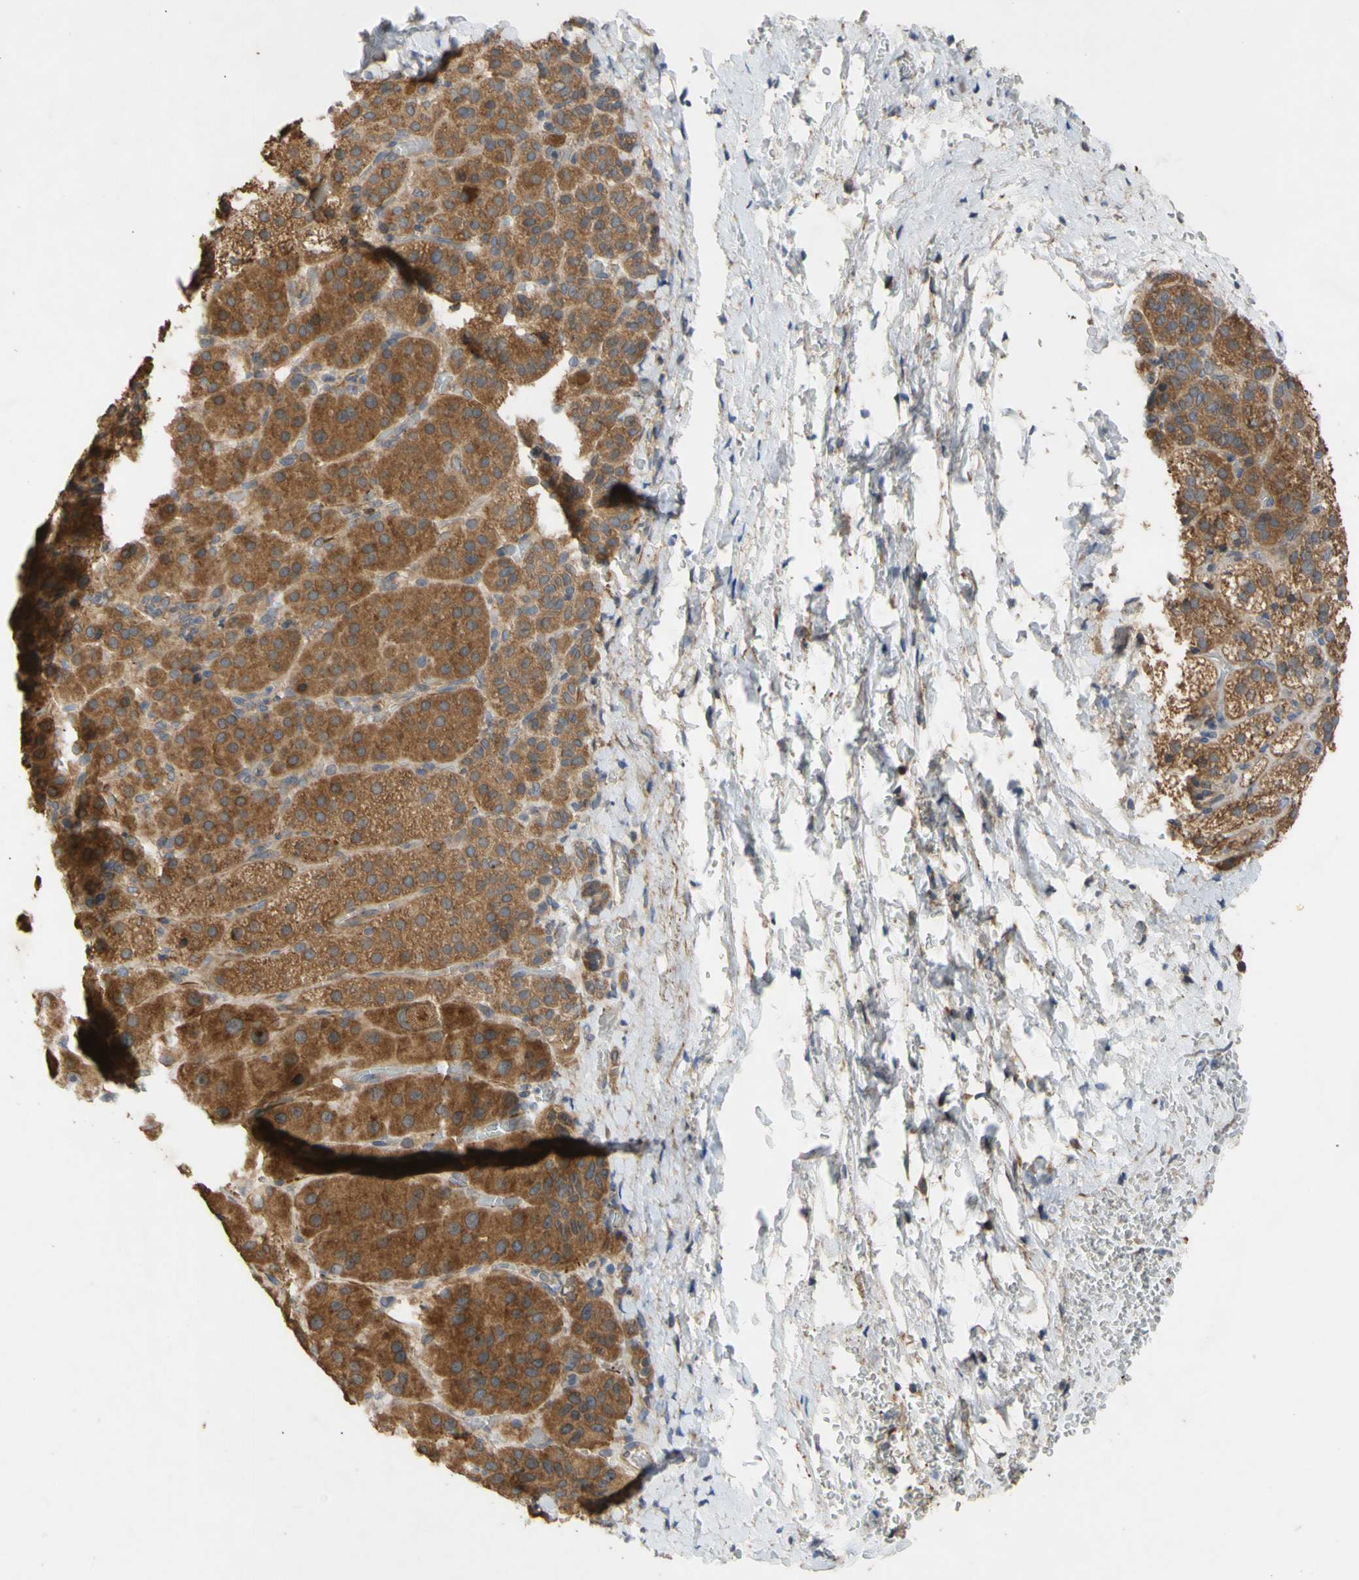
{"staining": {"intensity": "moderate", "quantity": ">75%", "location": "cytoplasmic/membranous"}, "tissue": "adrenal gland", "cell_type": "Glandular cells", "image_type": "normal", "snomed": [{"axis": "morphology", "description": "Normal tissue, NOS"}, {"axis": "topography", "description": "Adrenal gland"}], "caption": "Immunohistochemistry (IHC) image of normal adrenal gland: human adrenal gland stained using IHC reveals medium levels of moderate protein expression localized specifically in the cytoplasmic/membranous of glandular cells, appearing as a cytoplasmic/membranous brown color.", "gene": "EIF2S3", "patient": {"sex": "female", "age": 57}}